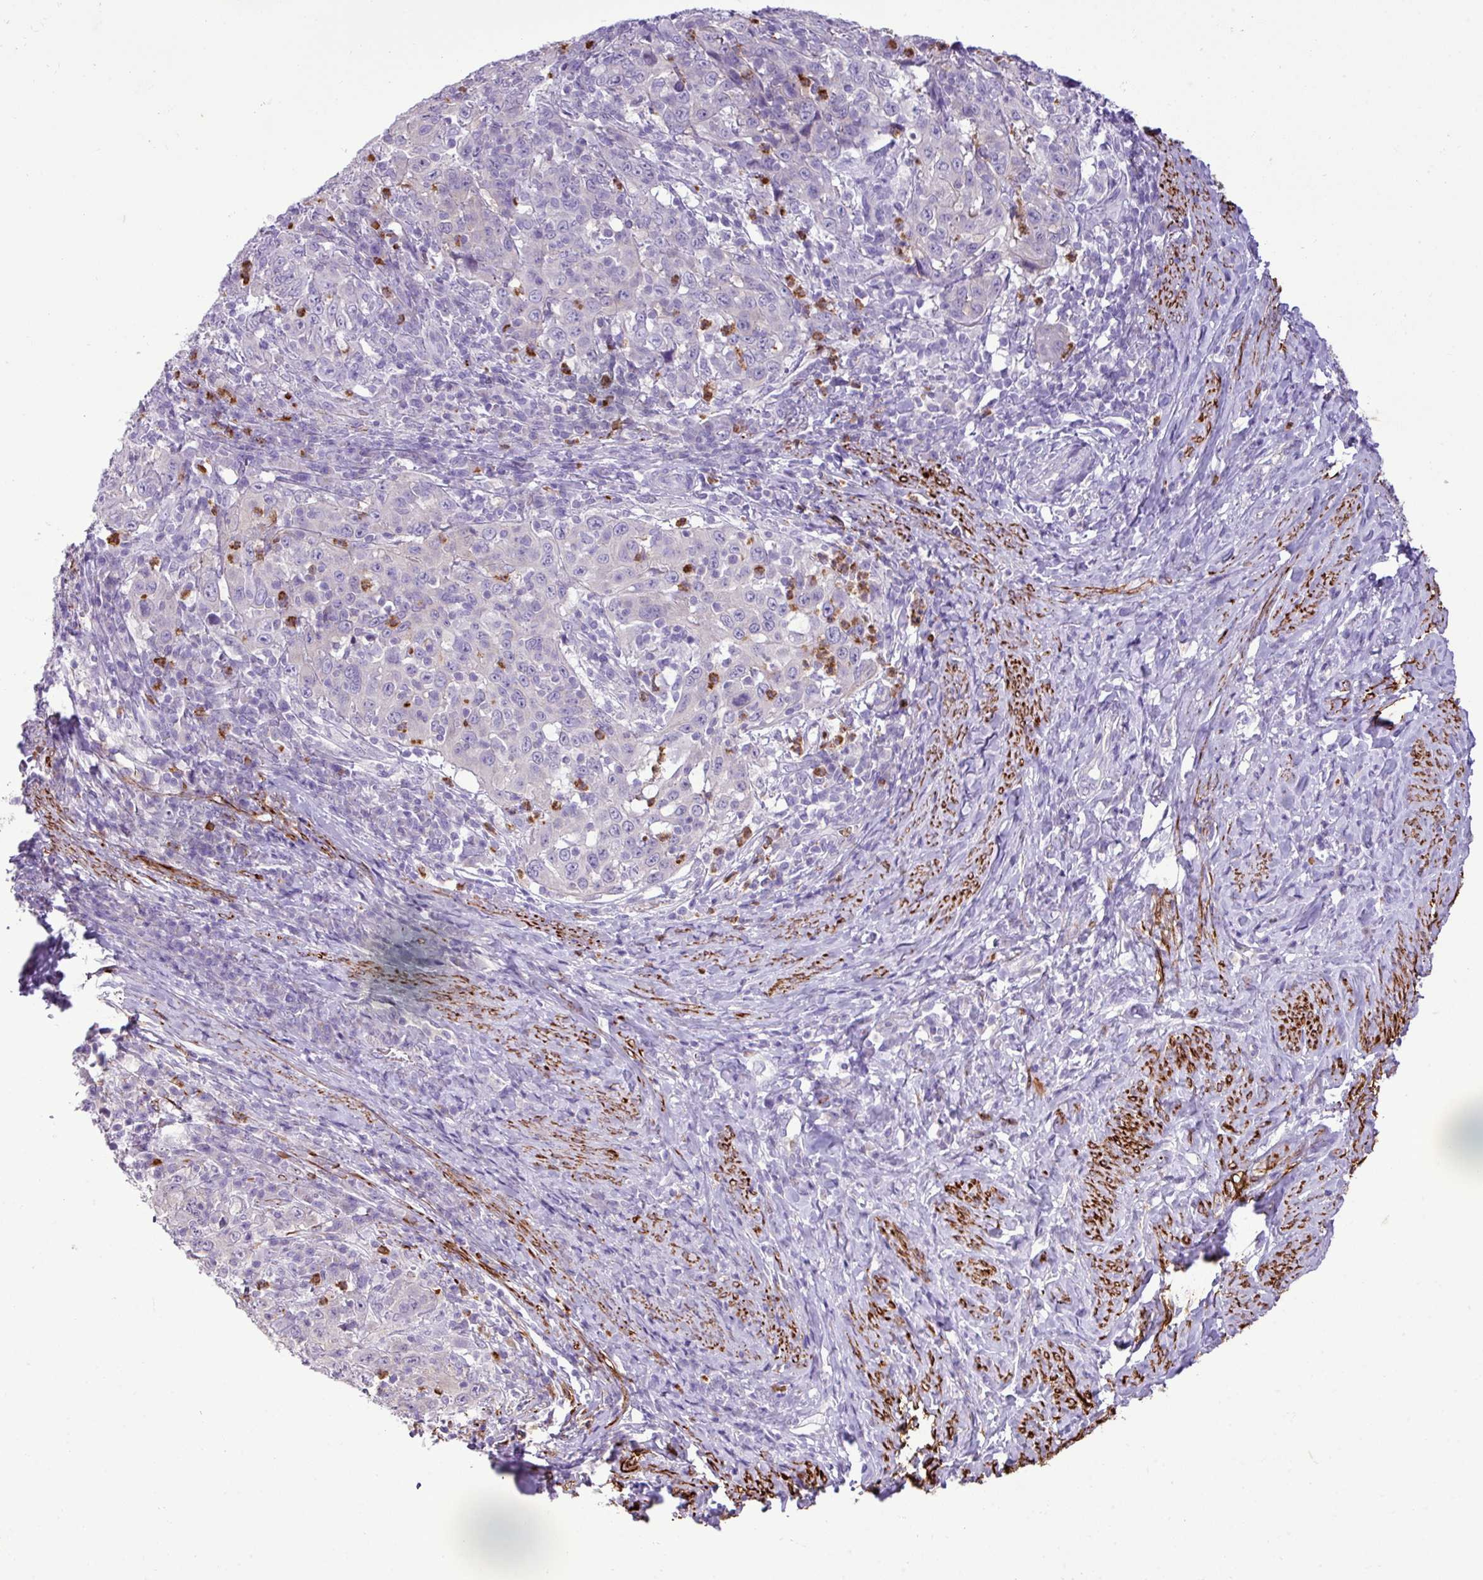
{"staining": {"intensity": "negative", "quantity": "none", "location": "none"}, "tissue": "cervical cancer", "cell_type": "Tumor cells", "image_type": "cancer", "snomed": [{"axis": "morphology", "description": "Squamous cell carcinoma, NOS"}, {"axis": "topography", "description": "Cervix"}], "caption": "DAB immunohistochemical staining of human cervical cancer reveals no significant staining in tumor cells. Brightfield microscopy of immunohistochemistry stained with DAB (3,3'-diaminobenzidine) (brown) and hematoxylin (blue), captured at high magnification.", "gene": "ZSCAN5A", "patient": {"sex": "female", "age": 46}}